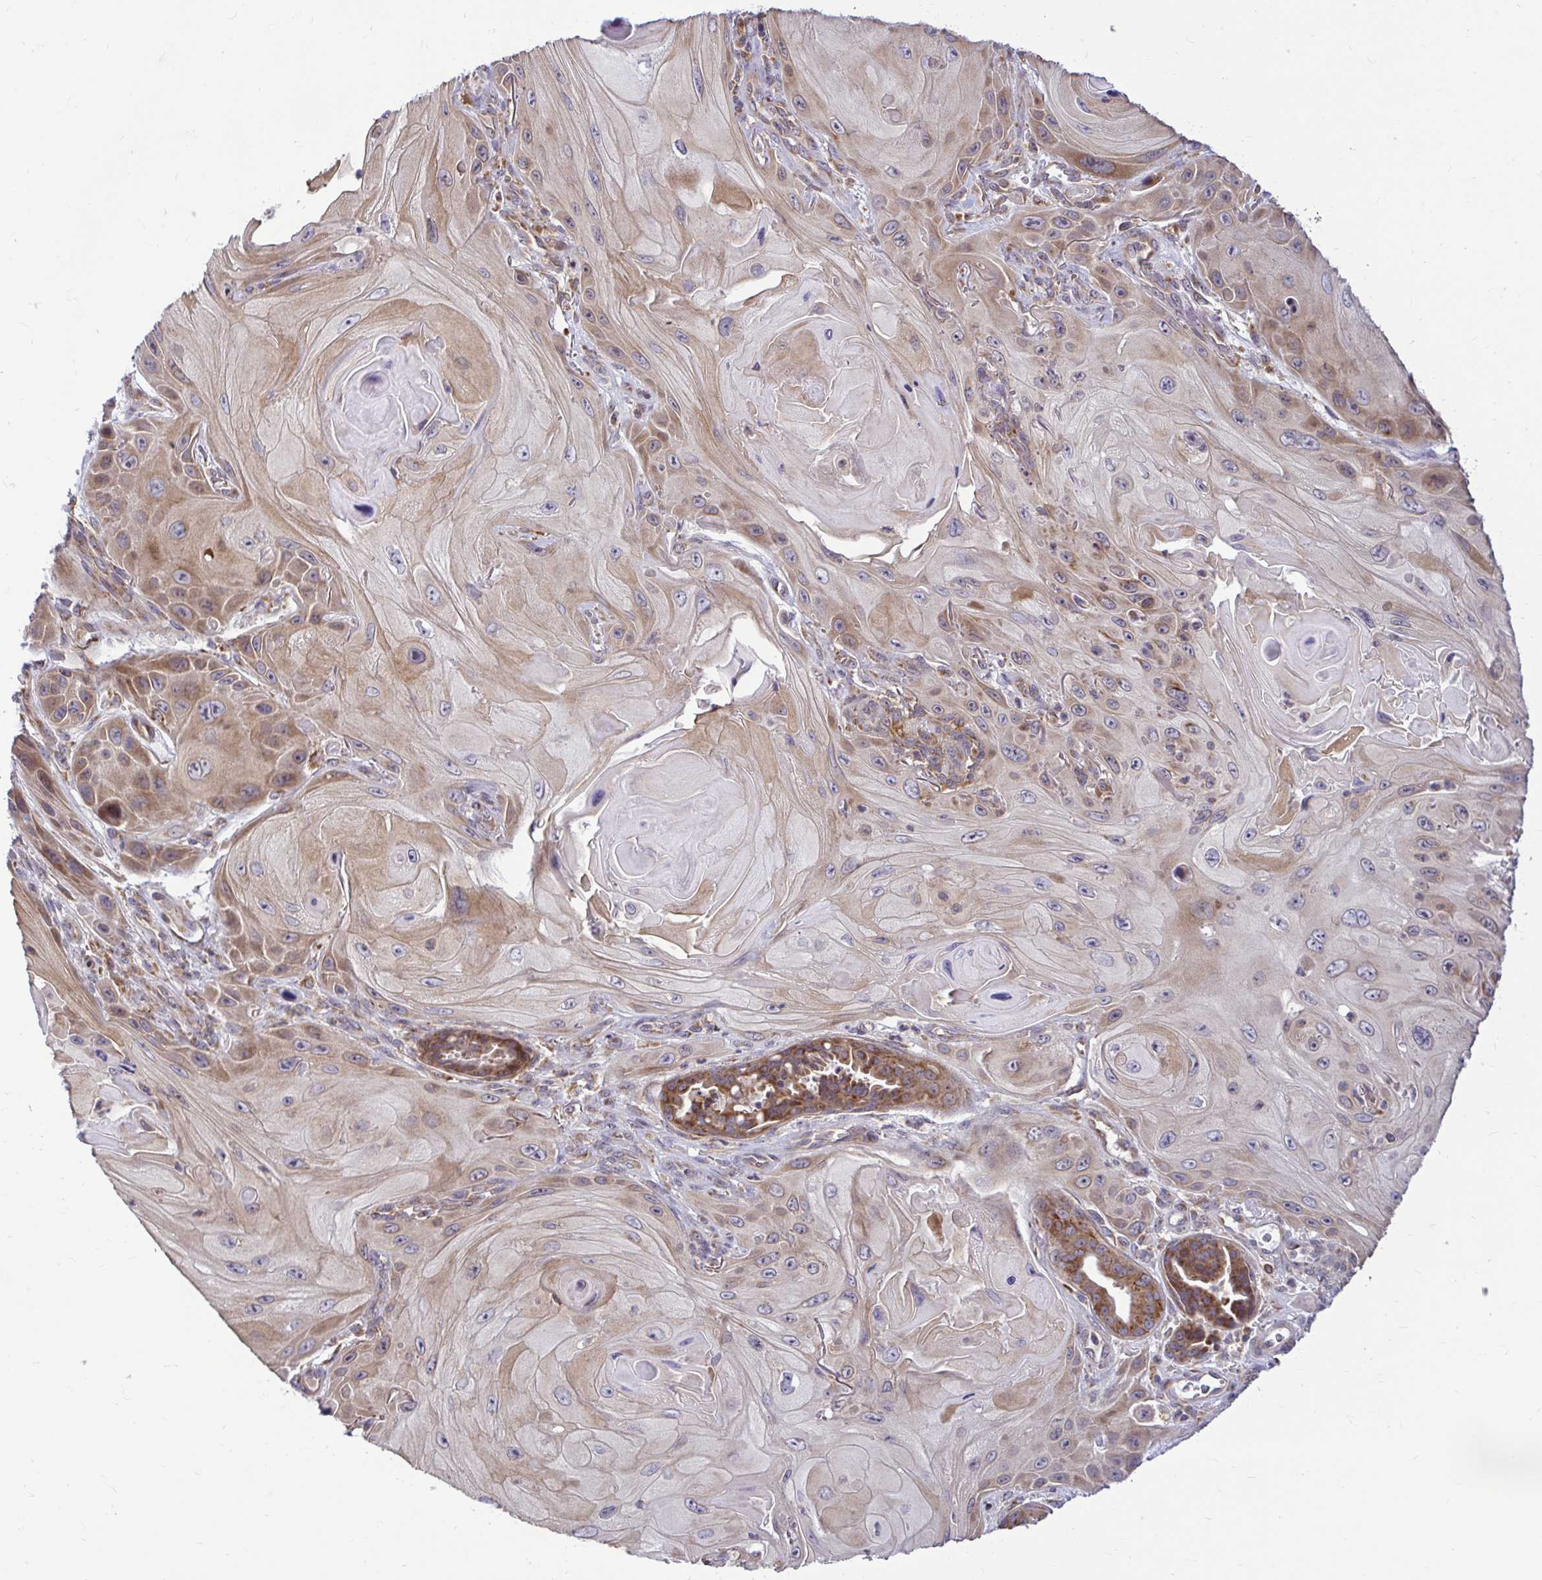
{"staining": {"intensity": "moderate", "quantity": "25%-75%", "location": "cytoplasmic/membranous"}, "tissue": "skin cancer", "cell_type": "Tumor cells", "image_type": "cancer", "snomed": [{"axis": "morphology", "description": "Squamous cell carcinoma, NOS"}, {"axis": "topography", "description": "Skin"}], "caption": "Immunohistochemical staining of skin cancer shows medium levels of moderate cytoplasmic/membranous expression in about 25%-75% of tumor cells.", "gene": "VTI1B", "patient": {"sex": "female", "age": 94}}